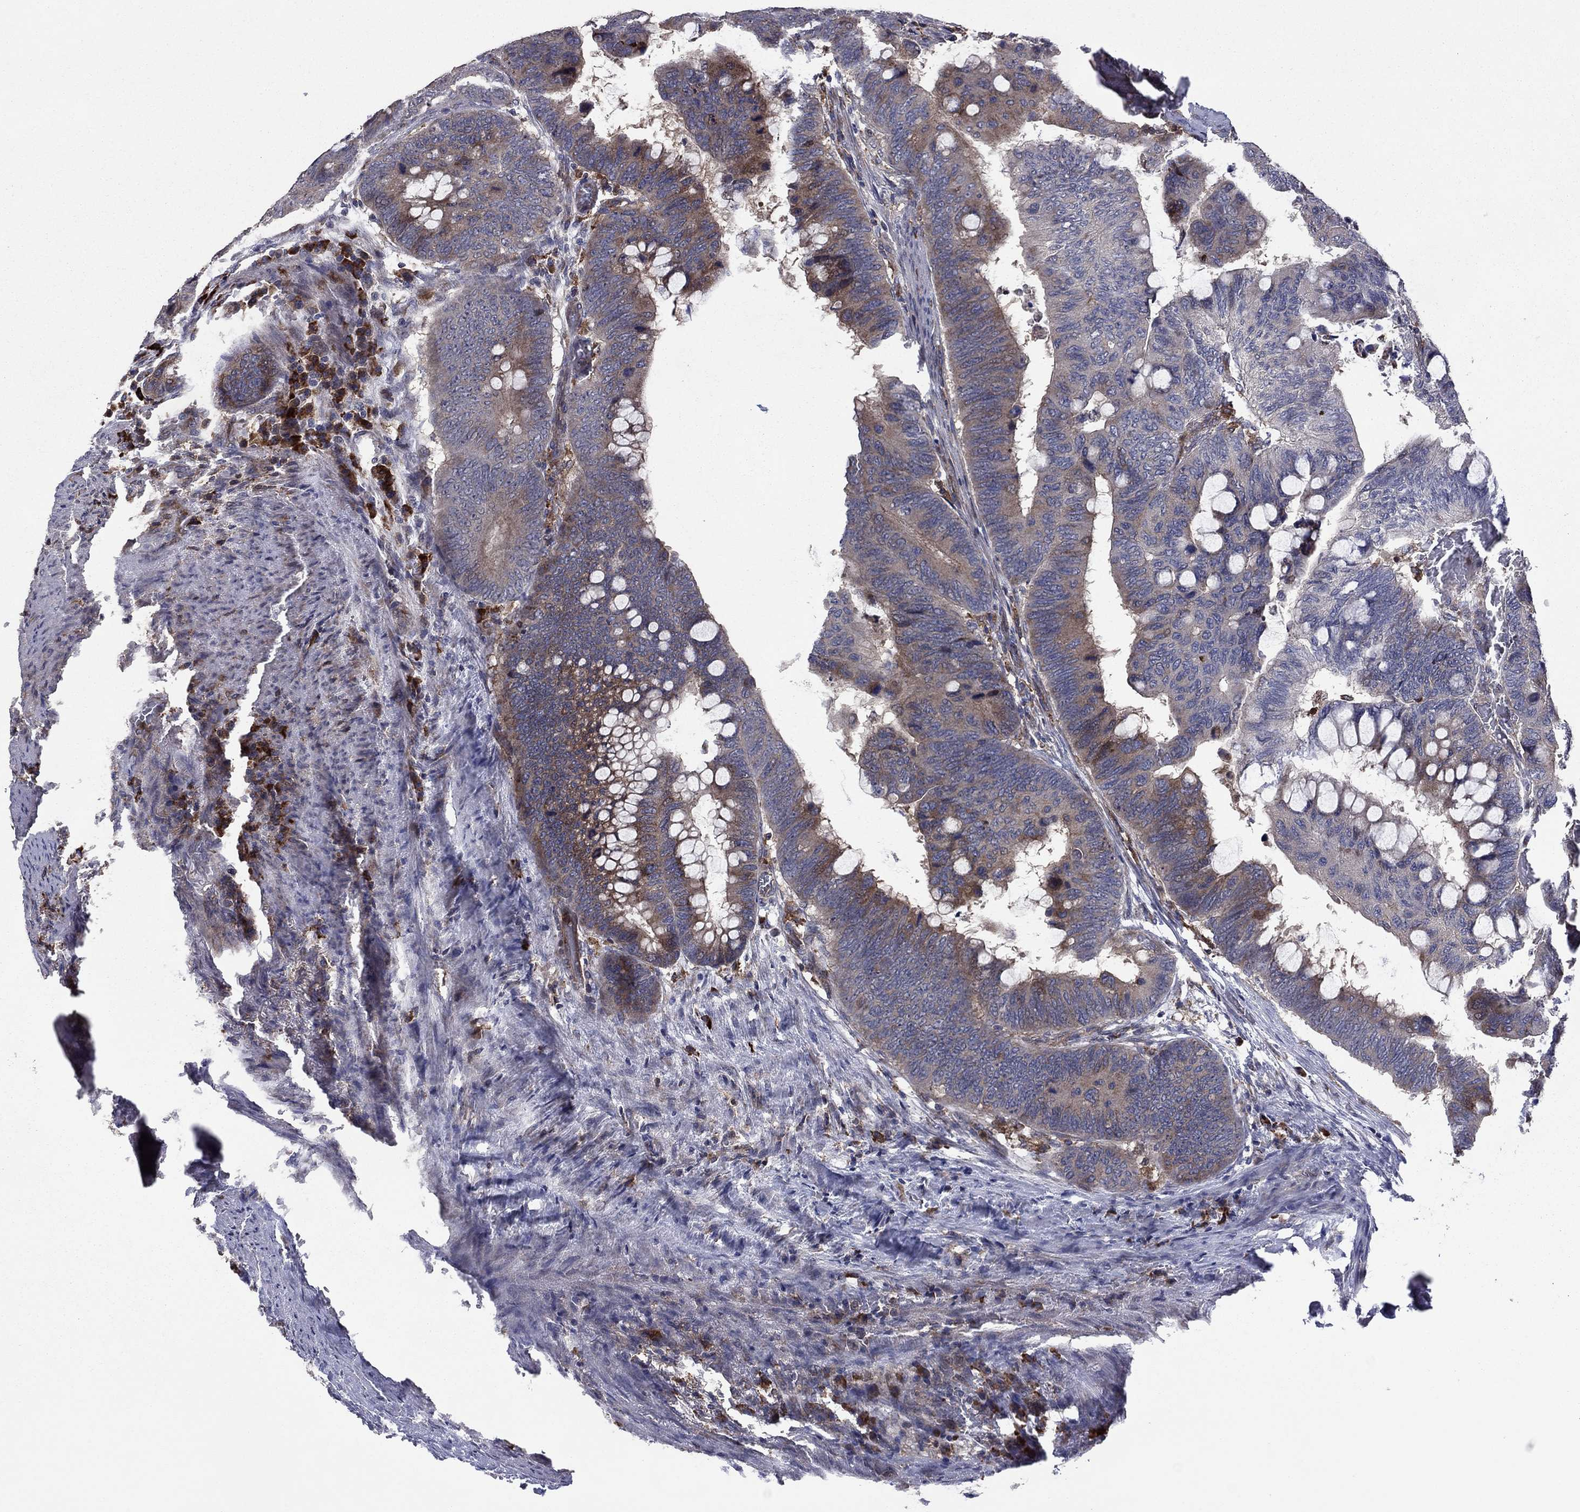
{"staining": {"intensity": "moderate", "quantity": "25%-75%", "location": "cytoplasmic/membranous"}, "tissue": "colorectal cancer", "cell_type": "Tumor cells", "image_type": "cancer", "snomed": [{"axis": "morphology", "description": "Normal tissue, NOS"}, {"axis": "morphology", "description": "Adenocarcinoma, NOS"}, {"axis": "topography", "description": "Rectum"}, {"axis": "topography", "description": "Peripheral nerve tissue"}], "caption": "Immunohistochemical staining of human adenocarcinoma (colorectal) displays medium levels of moderate cytoplasmic/membranous protein expression in approximately 25%-75% of tumor cells.", "gene": "MEA1", "patient": {"sex": "male", "age": 92}}